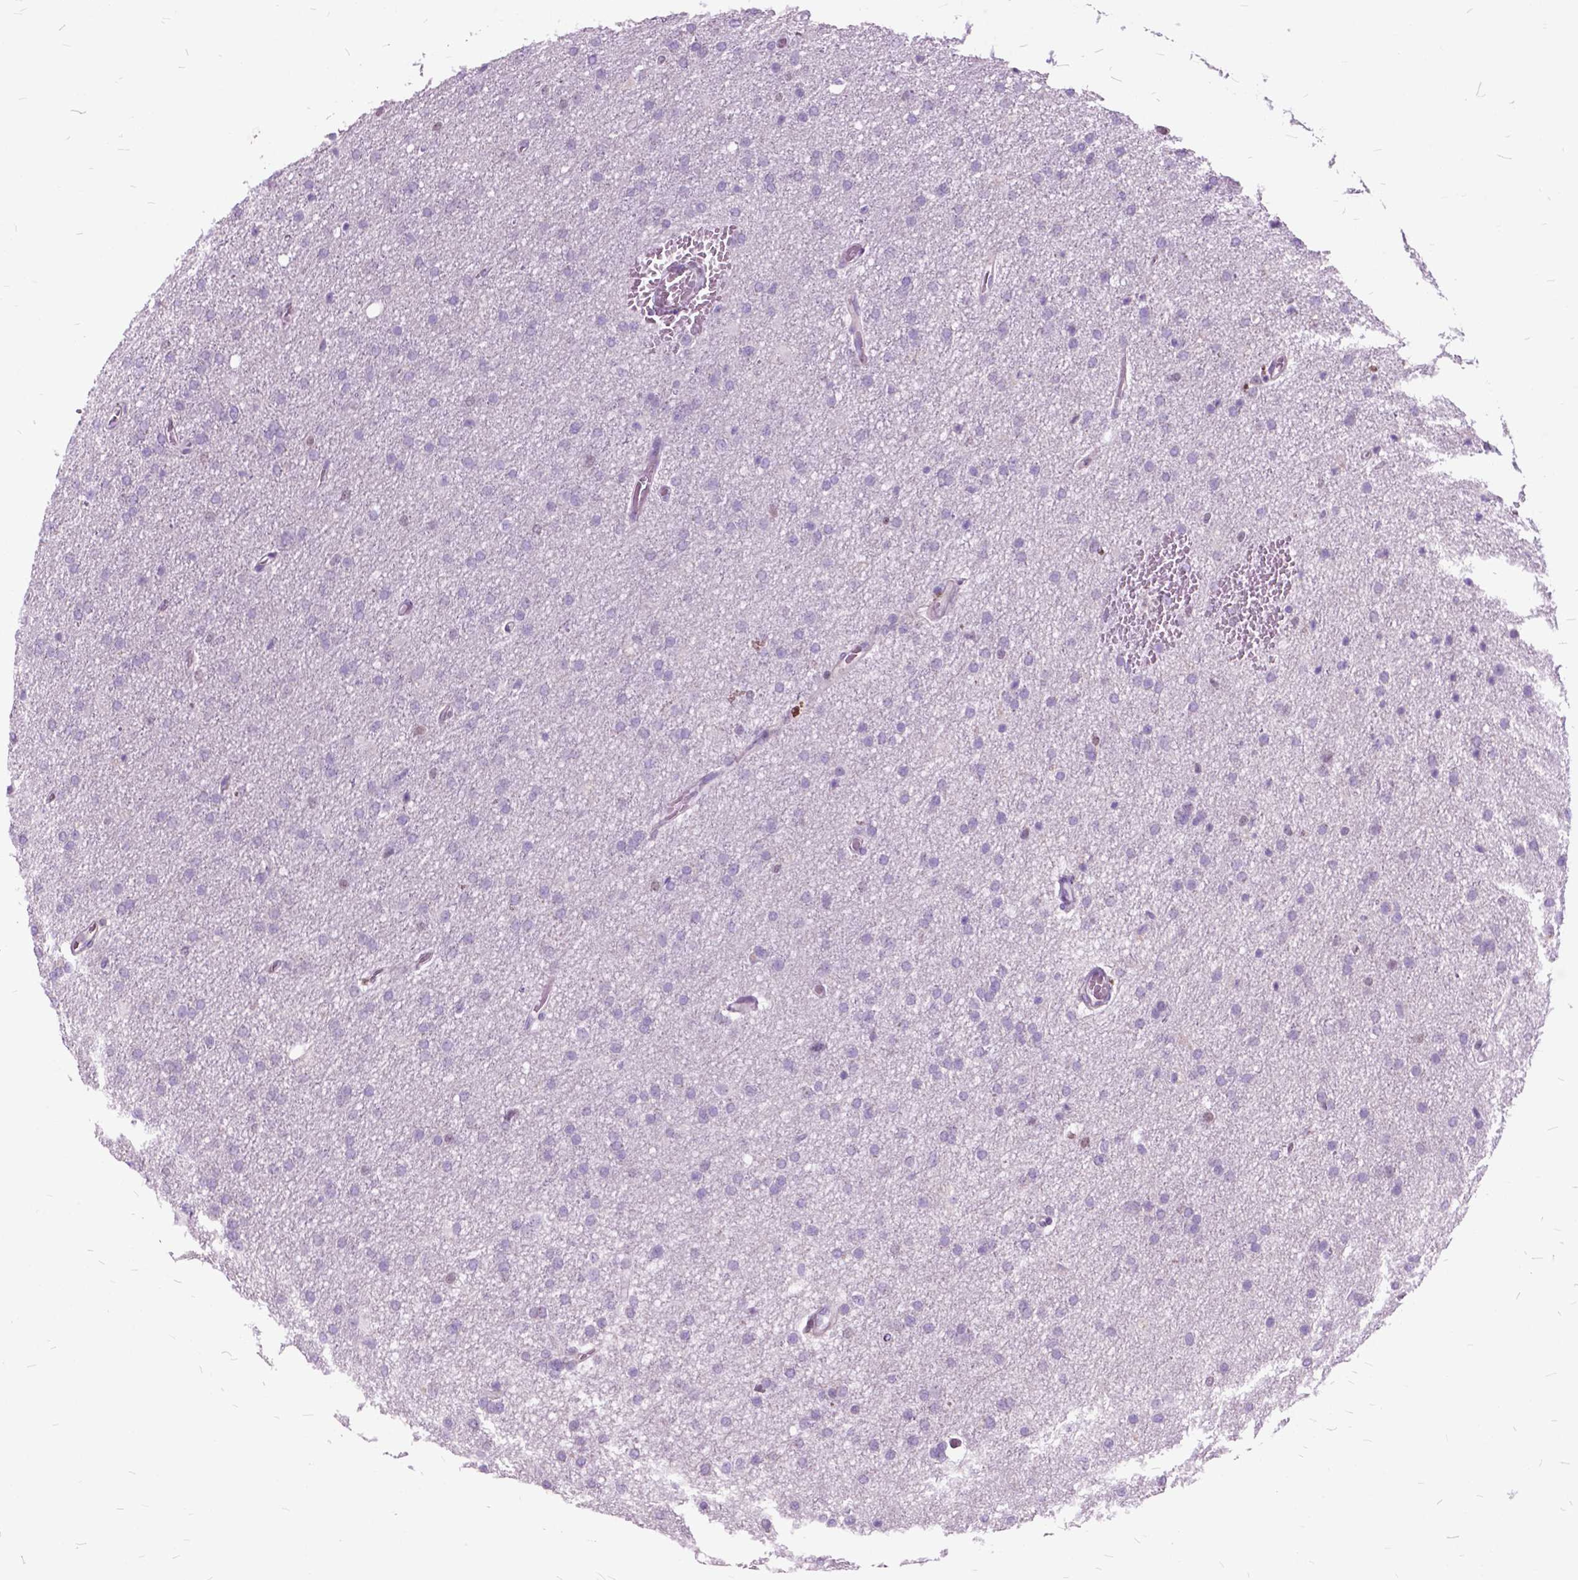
{"staining": {"intensity": "negative", "quantity": "none", "location": "none"}, "tissue": "glioma", "cell_type": "Tumor cells", "image_type": "cancer", "snomed": [{"axis": "morphology", "description": "Glioma, malignant, High grade"}, {"axis": "topography", "description": "Cerebral cortex"}], "caption": "A micrograph of malignant glioma (high-grade) stained for a protein exhibits no brown staining in tumor cells.", "gene": "SP140", "patient": {"sex": "male", "age": 70}}